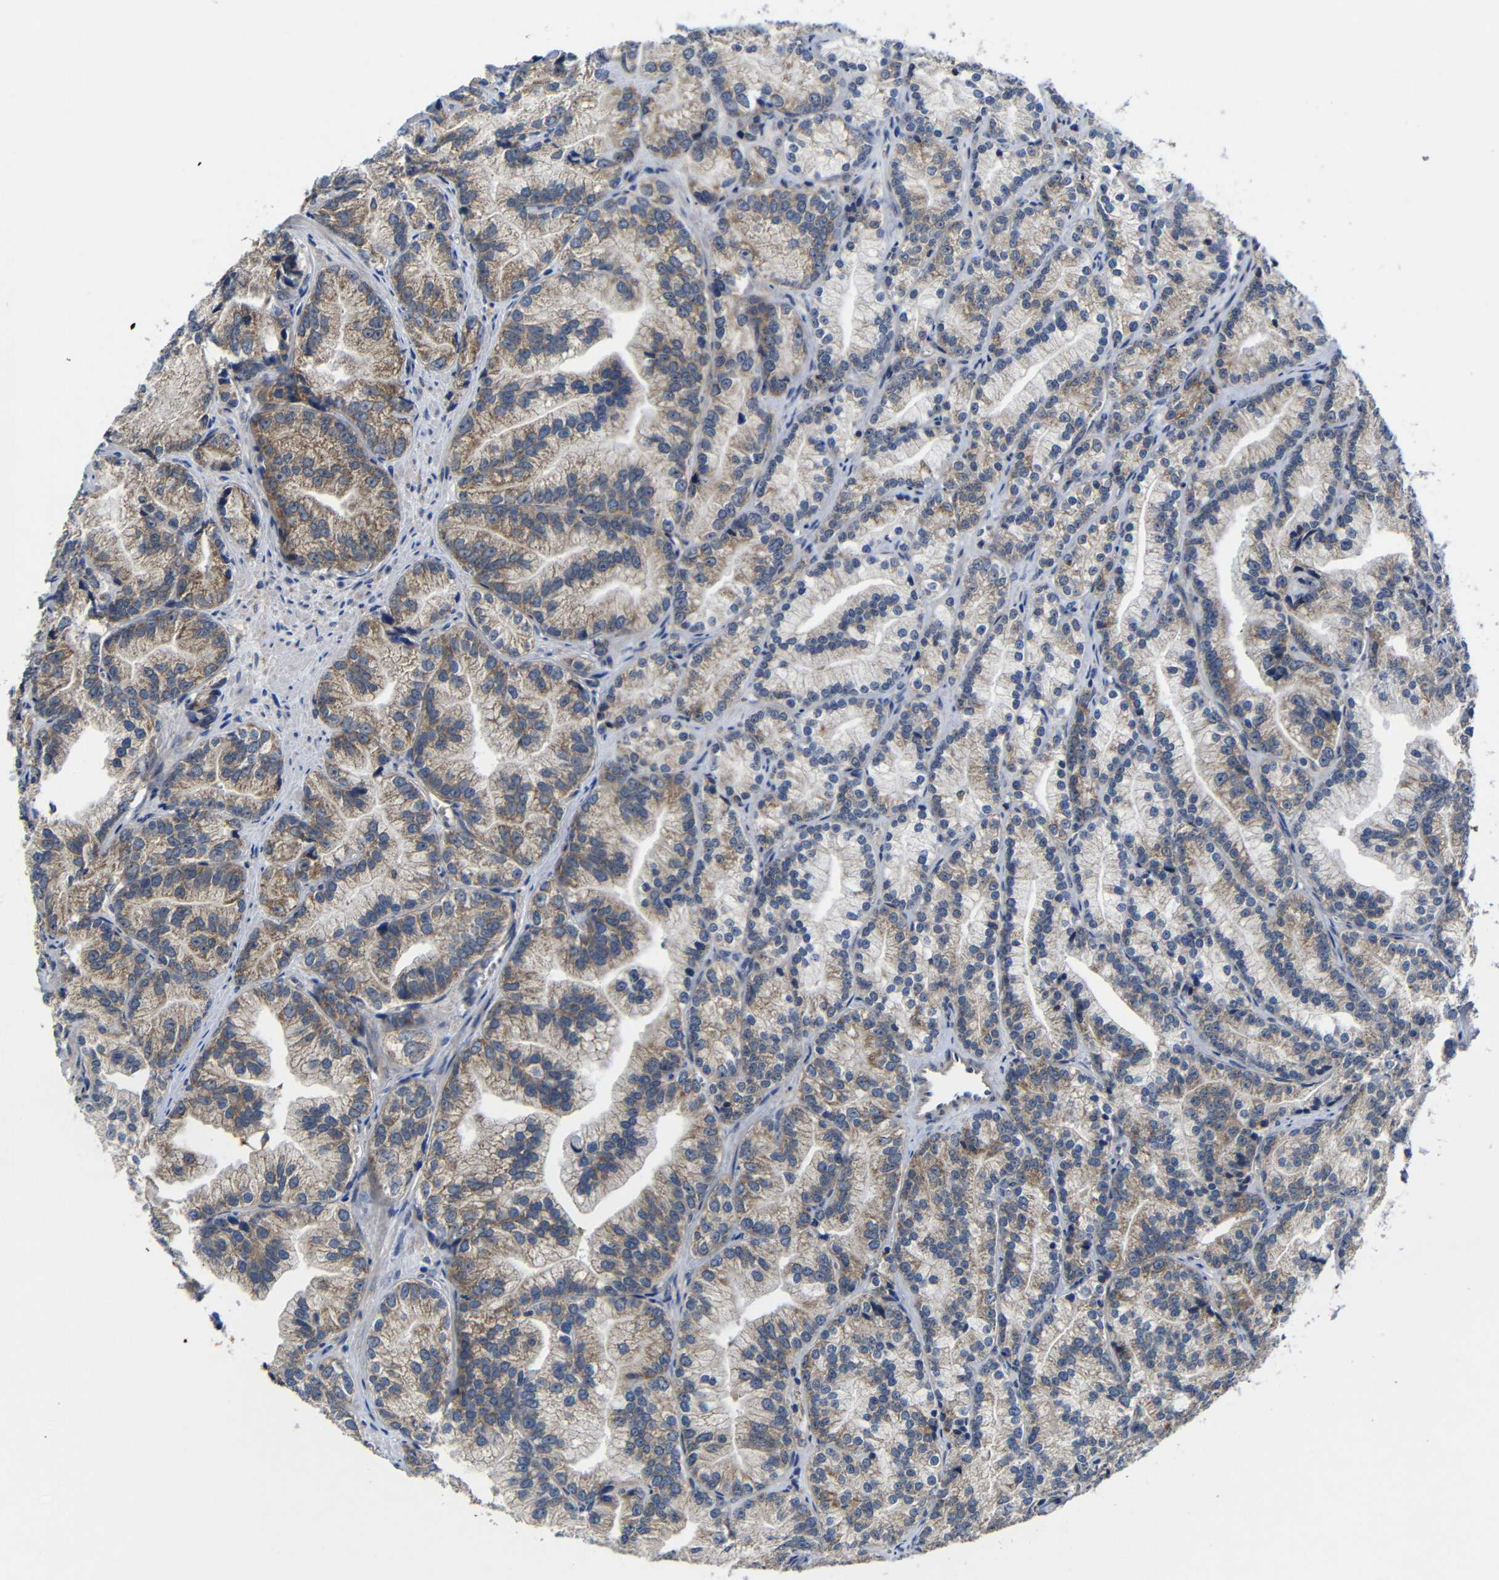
{"staining": {"intensity": "moderate", "quantity": ">75%", "location": "cytoplasmic/membranous"}, "tissue": "prostate cancer", "cell_type": "Tumor cells", "image_type": "cancer", "snomed": [{"axis": "morphology", "description": "Adenocarcinoma, Low grade"}, {"axis": "topography", "description": "Prostate"}], "caption": "Adenocarcinoma (low-grade) (prostate) stained with a protein marker shows moderate staining in tumor cells.", "gene": "LPAR5", "patient": {"sex": "male", "age": 89}}